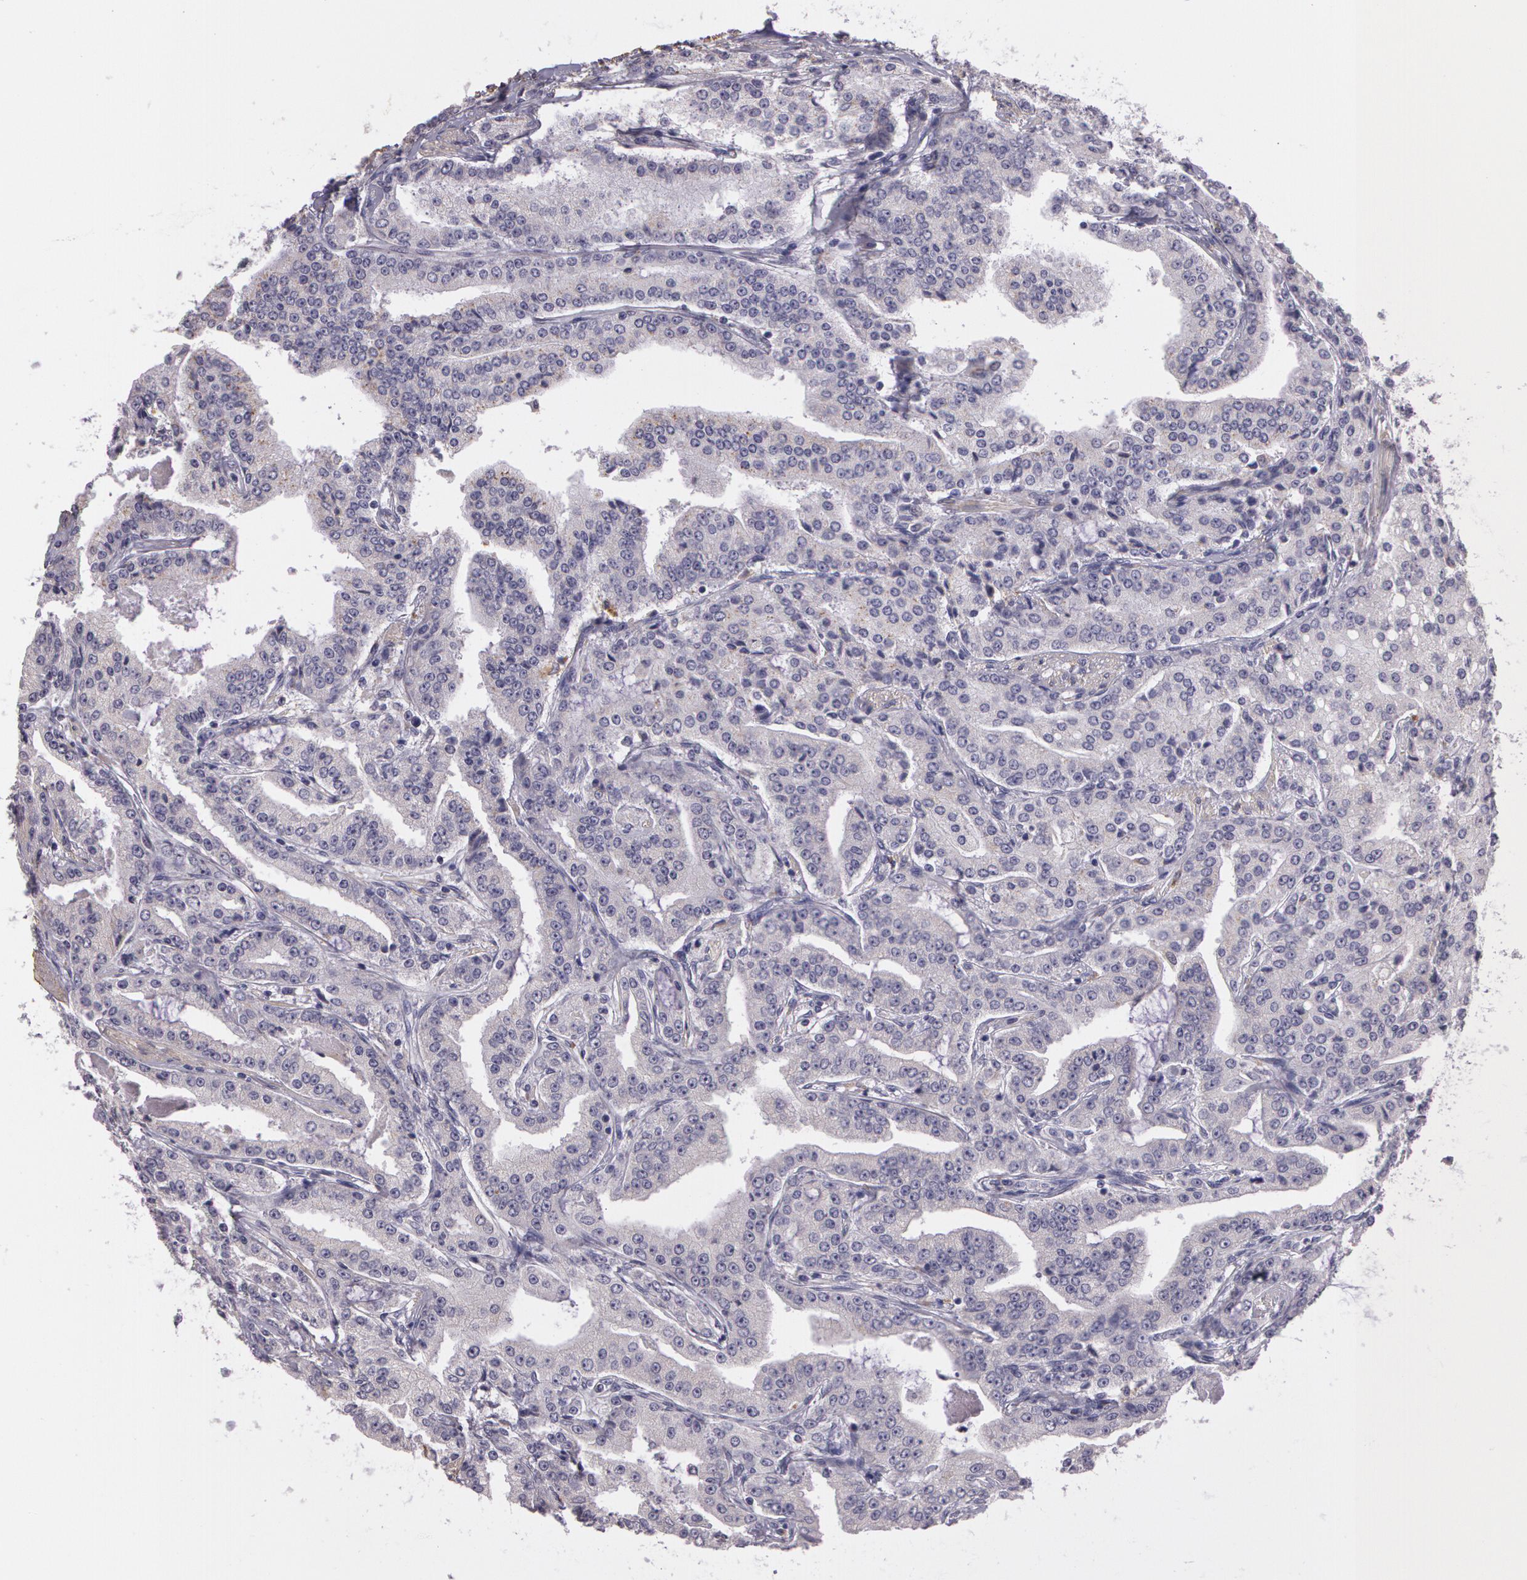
{"staining": {"intensity": "negative", "quantity": "none", "location": "none"}, "tissue": "prostate cancer", "cell_type": "Tumor cells", "image_type": "cancer", "snomed": [{"axis": "morphology", "description": "Adenocarcinoma, Medium grade"}, {"axis": "topography", "description": "Prostate"}], "caption": "Immunohistochemical staining of human adenocarcinoma (medium-grade) (prostate) shows no significant positivity in tumor cells.", "gene": "G2E3", "patient": {"sex": "male", "age": 72}}